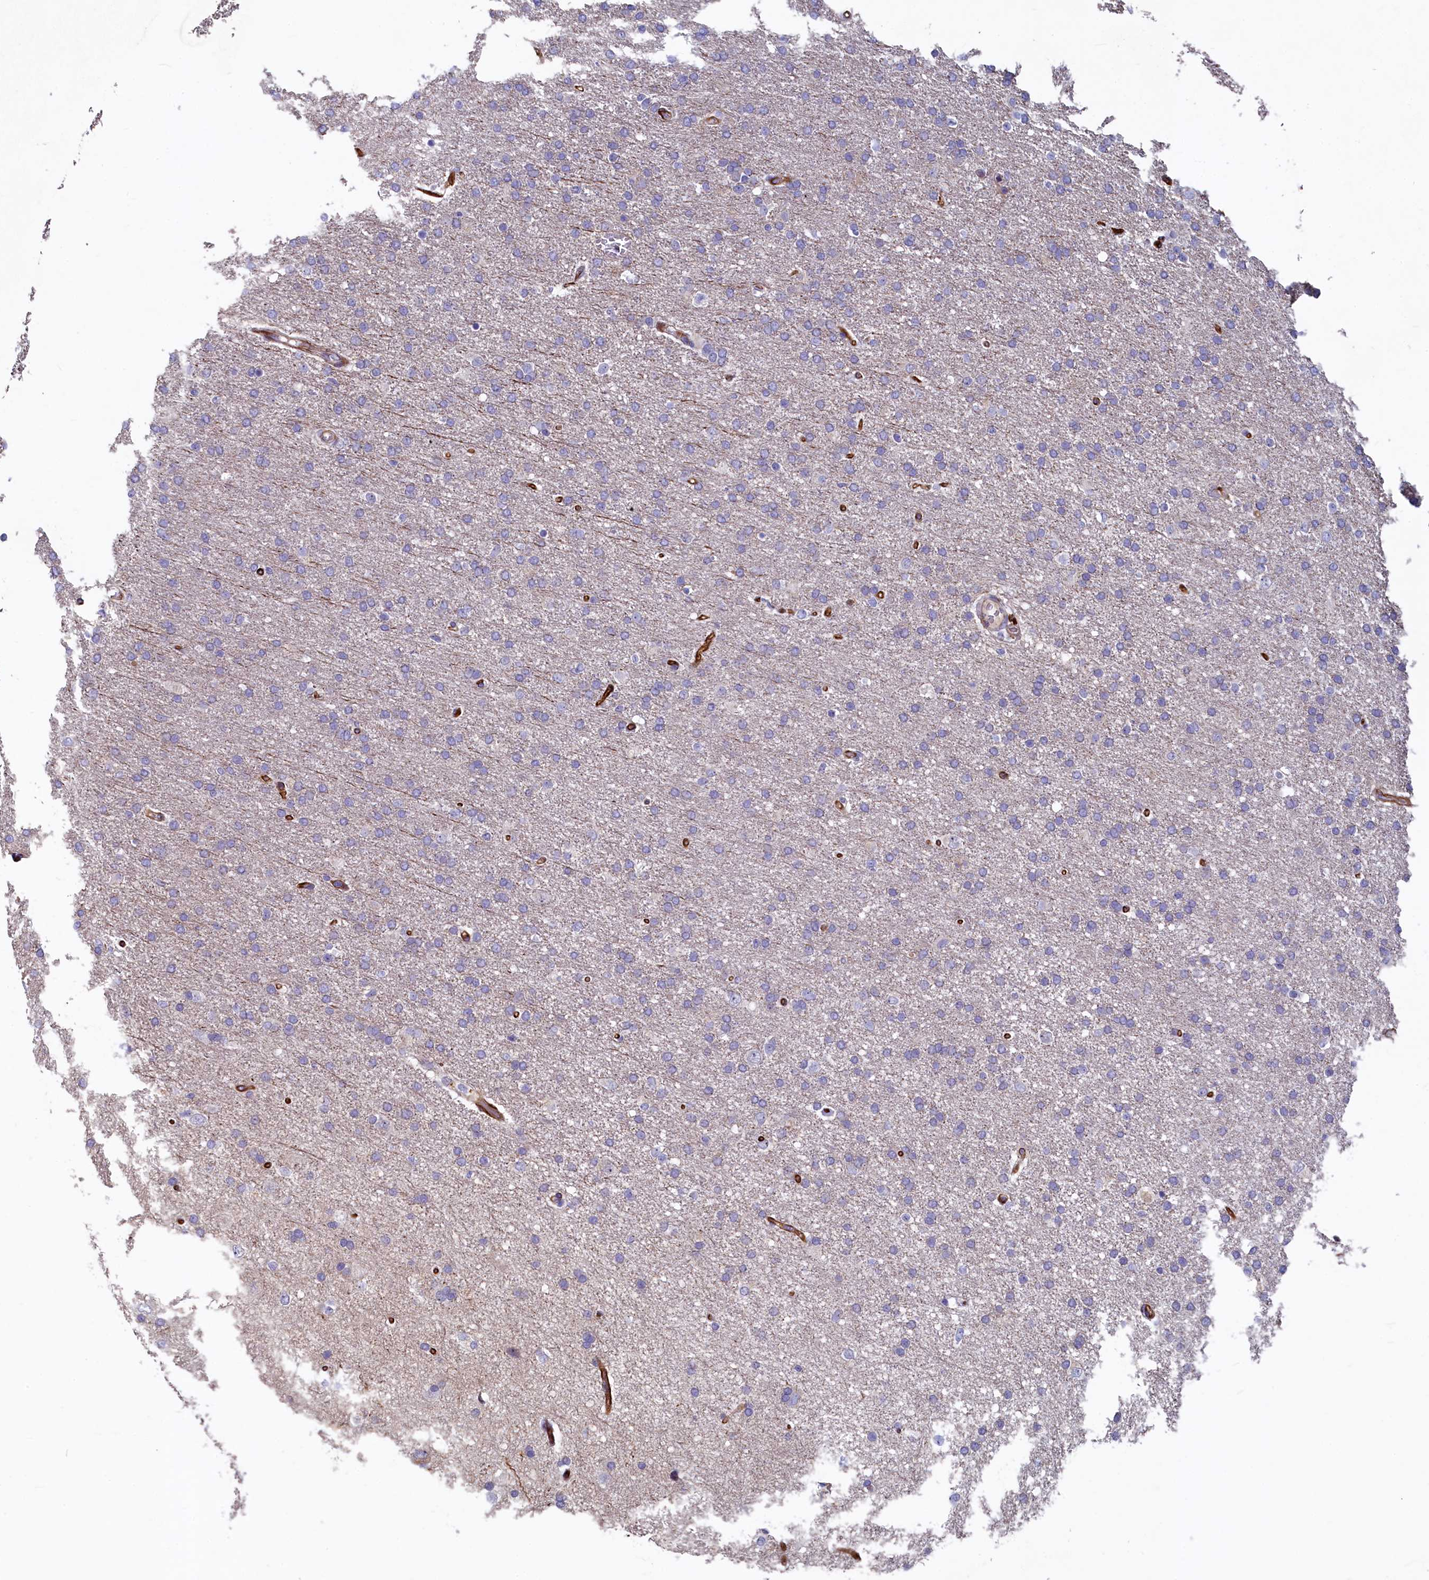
{"staining": {"intensity": "negative", "quantity": "none", "location": "none"}, "tissue": "glioma", "cell_type": "Tumor cells", "image_type": "cancer", "snomed": [{"axis": "morphology", "description": "Glioma, malignant, High grade"}, {"axis": "topography", "description": "Brain"}], "caption": "IHC image of neoplastic tissue: glioma stained with DAB (3,3'-diaminobenzidine) exhibits no significant protein staining in tumor cells.", "gene": "ASXL3", "patient": {"sex": "male", "age": 72}}